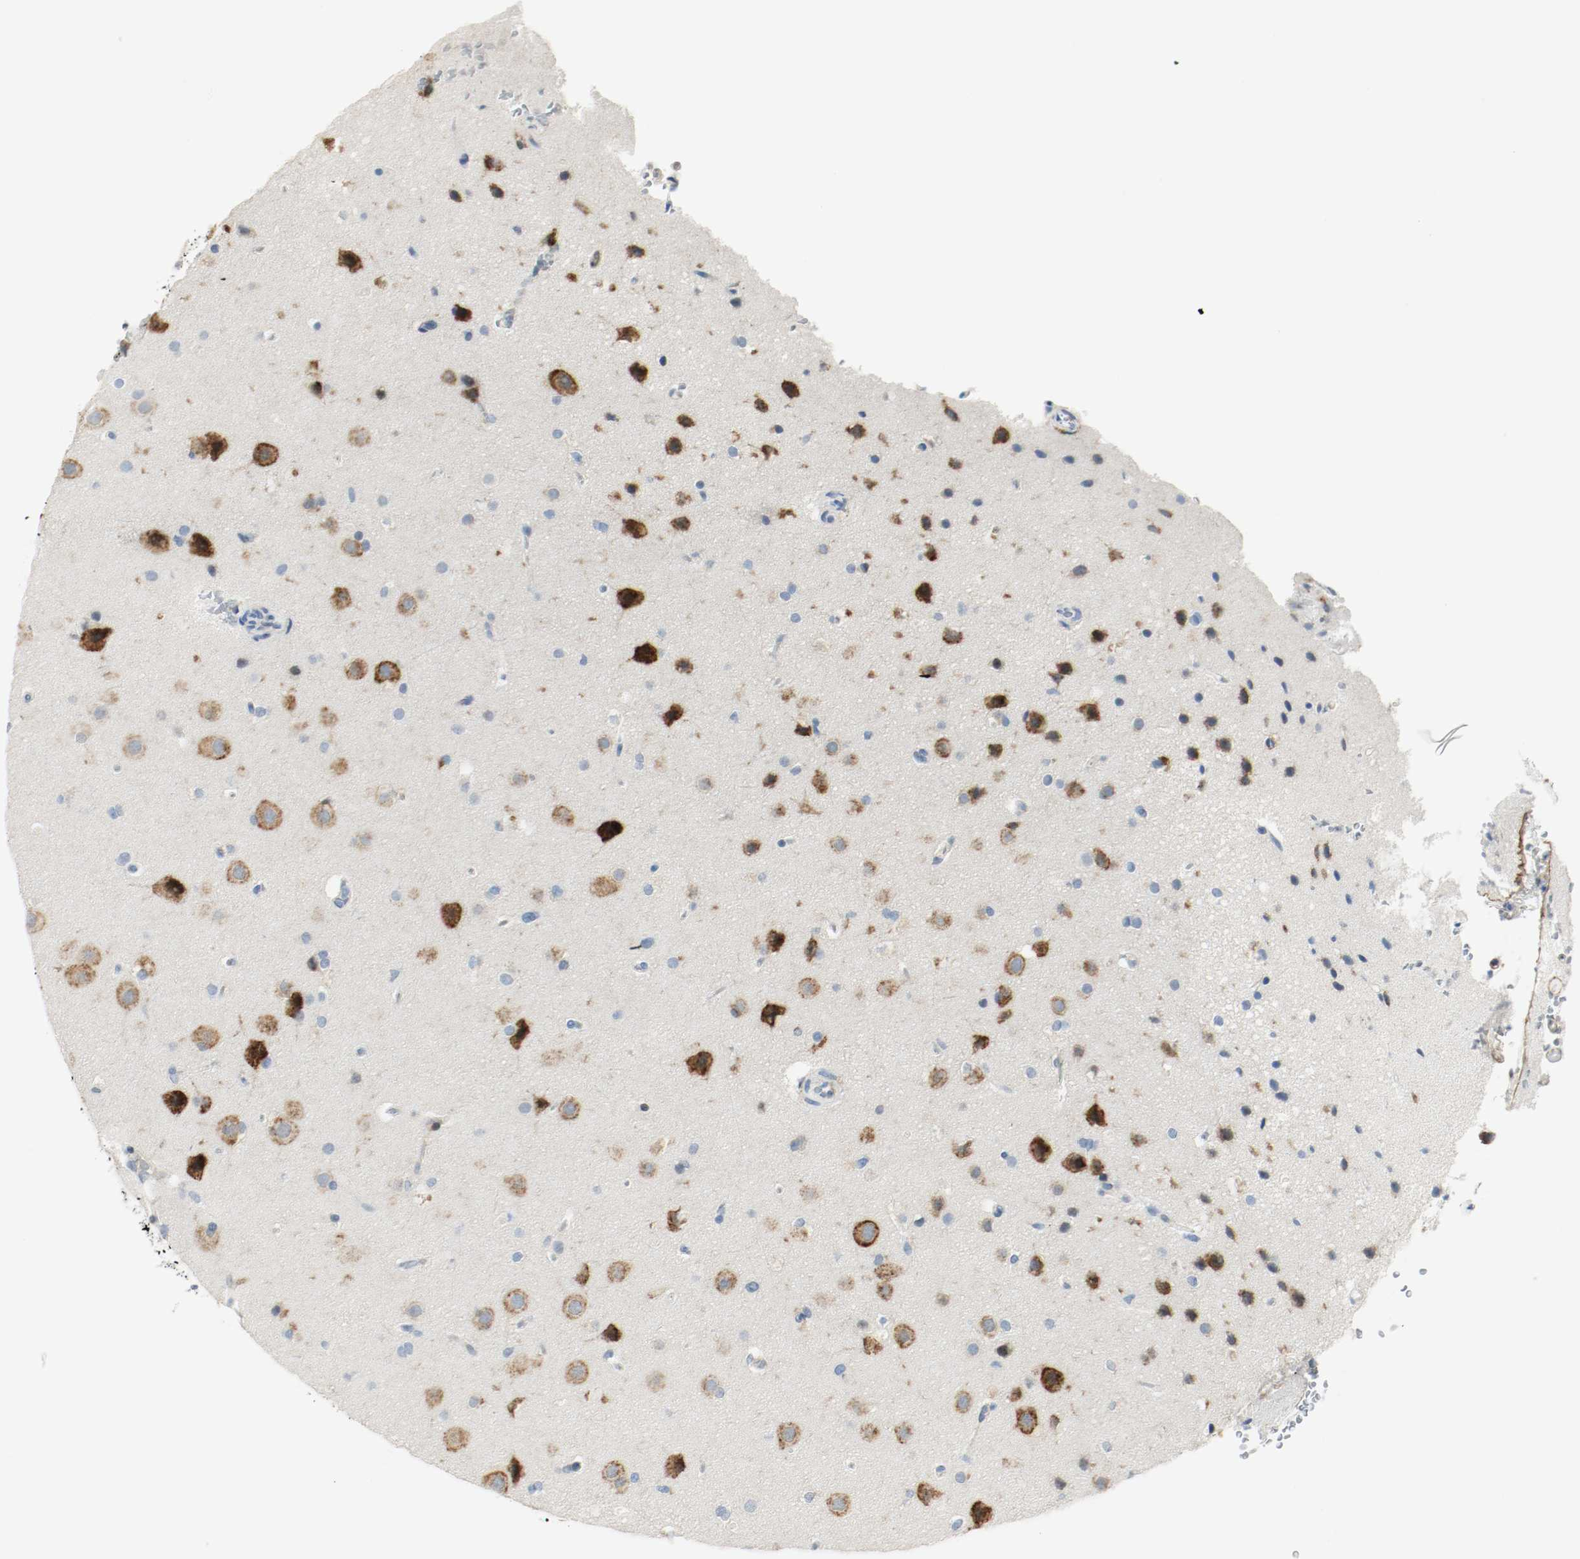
{"staining": {"intensity": "strong", "quantity": "25%-75%", "location": "cytoplasmic/membranous"}, "tissue": "glioma", "cell_type": "Tumor cells", "image_type": "cancer", "snomed": [{"axis": "morphology", "description": "Glioma, malignant, Low grade"}, {"axis": "topography", "description": "Cerebral cortex"}], "caption": "Malignant glioma (low-grade) tissue shows strong cytoplasmic/membranous expression in about 25%-75% of tumor cells, visualized by immunohistochemistry.", "gene": "LAMB1", "patient": {"sex": "female", "age": 47}}